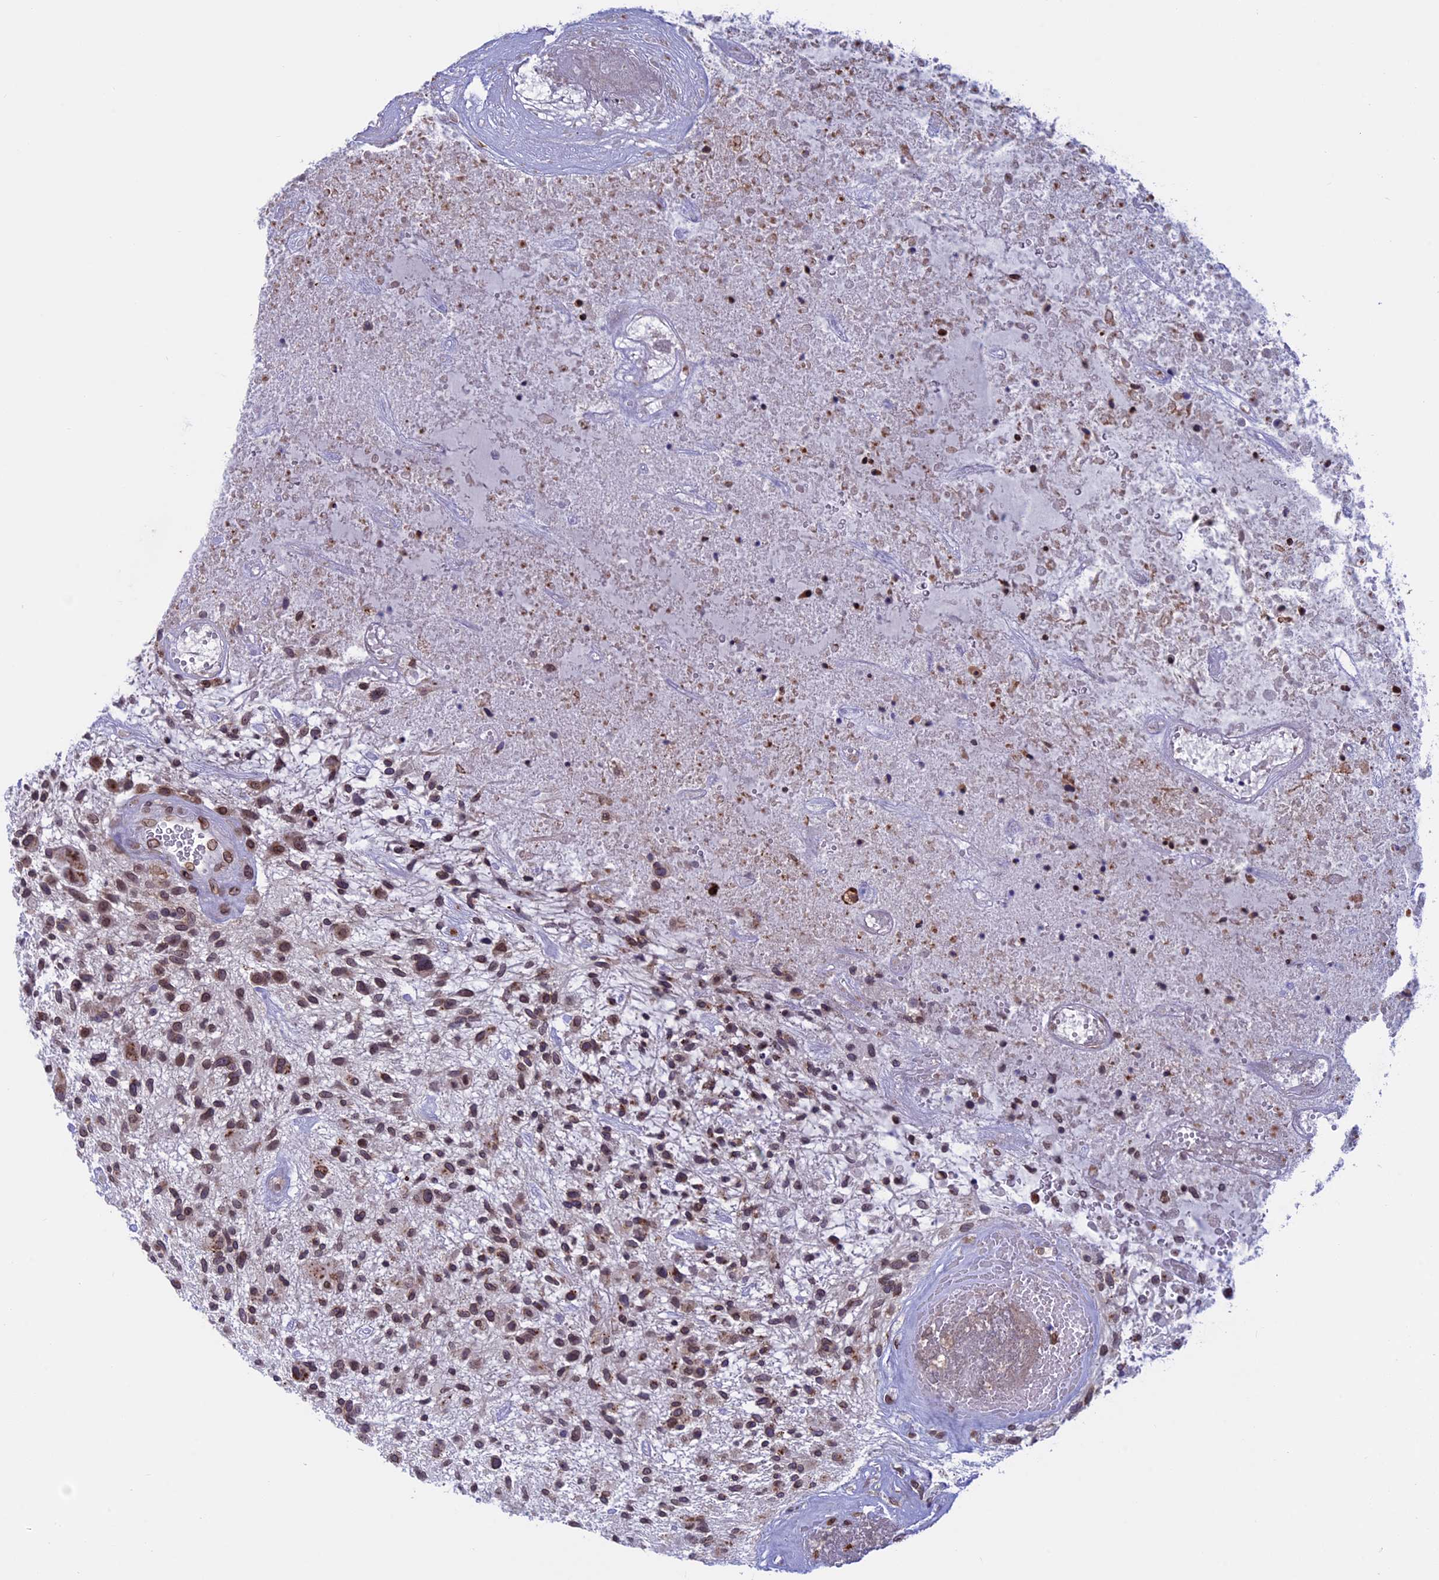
{"staining": {"intensity": "weak", "quantity": ">75%", "location": "cytoplasmic/membranous,nuclear"}, "tissue": "glioma", "cell_type": "Tumor cells", "image_type": "cancer", "snomed": [{"axis": "morphology", "description": "Glioma, malignant, High grade"}, {"axis": "topography", "description": "Brain"}], "caption": "Immunohistochemistry photomicrograph of neoplastic tissue: human malignant glioma (high-grade) stained using immunohistochemistry (IHC) shows low levels of weak protein expression localized specifically in the cytoplasmic/membranous and nuclear of tumor cells, appearing as a cytoplasmic/membranous and nuclear brown color.", "gene": "TMPRSS7", "patient": {"sex": "male", "age": 47}}